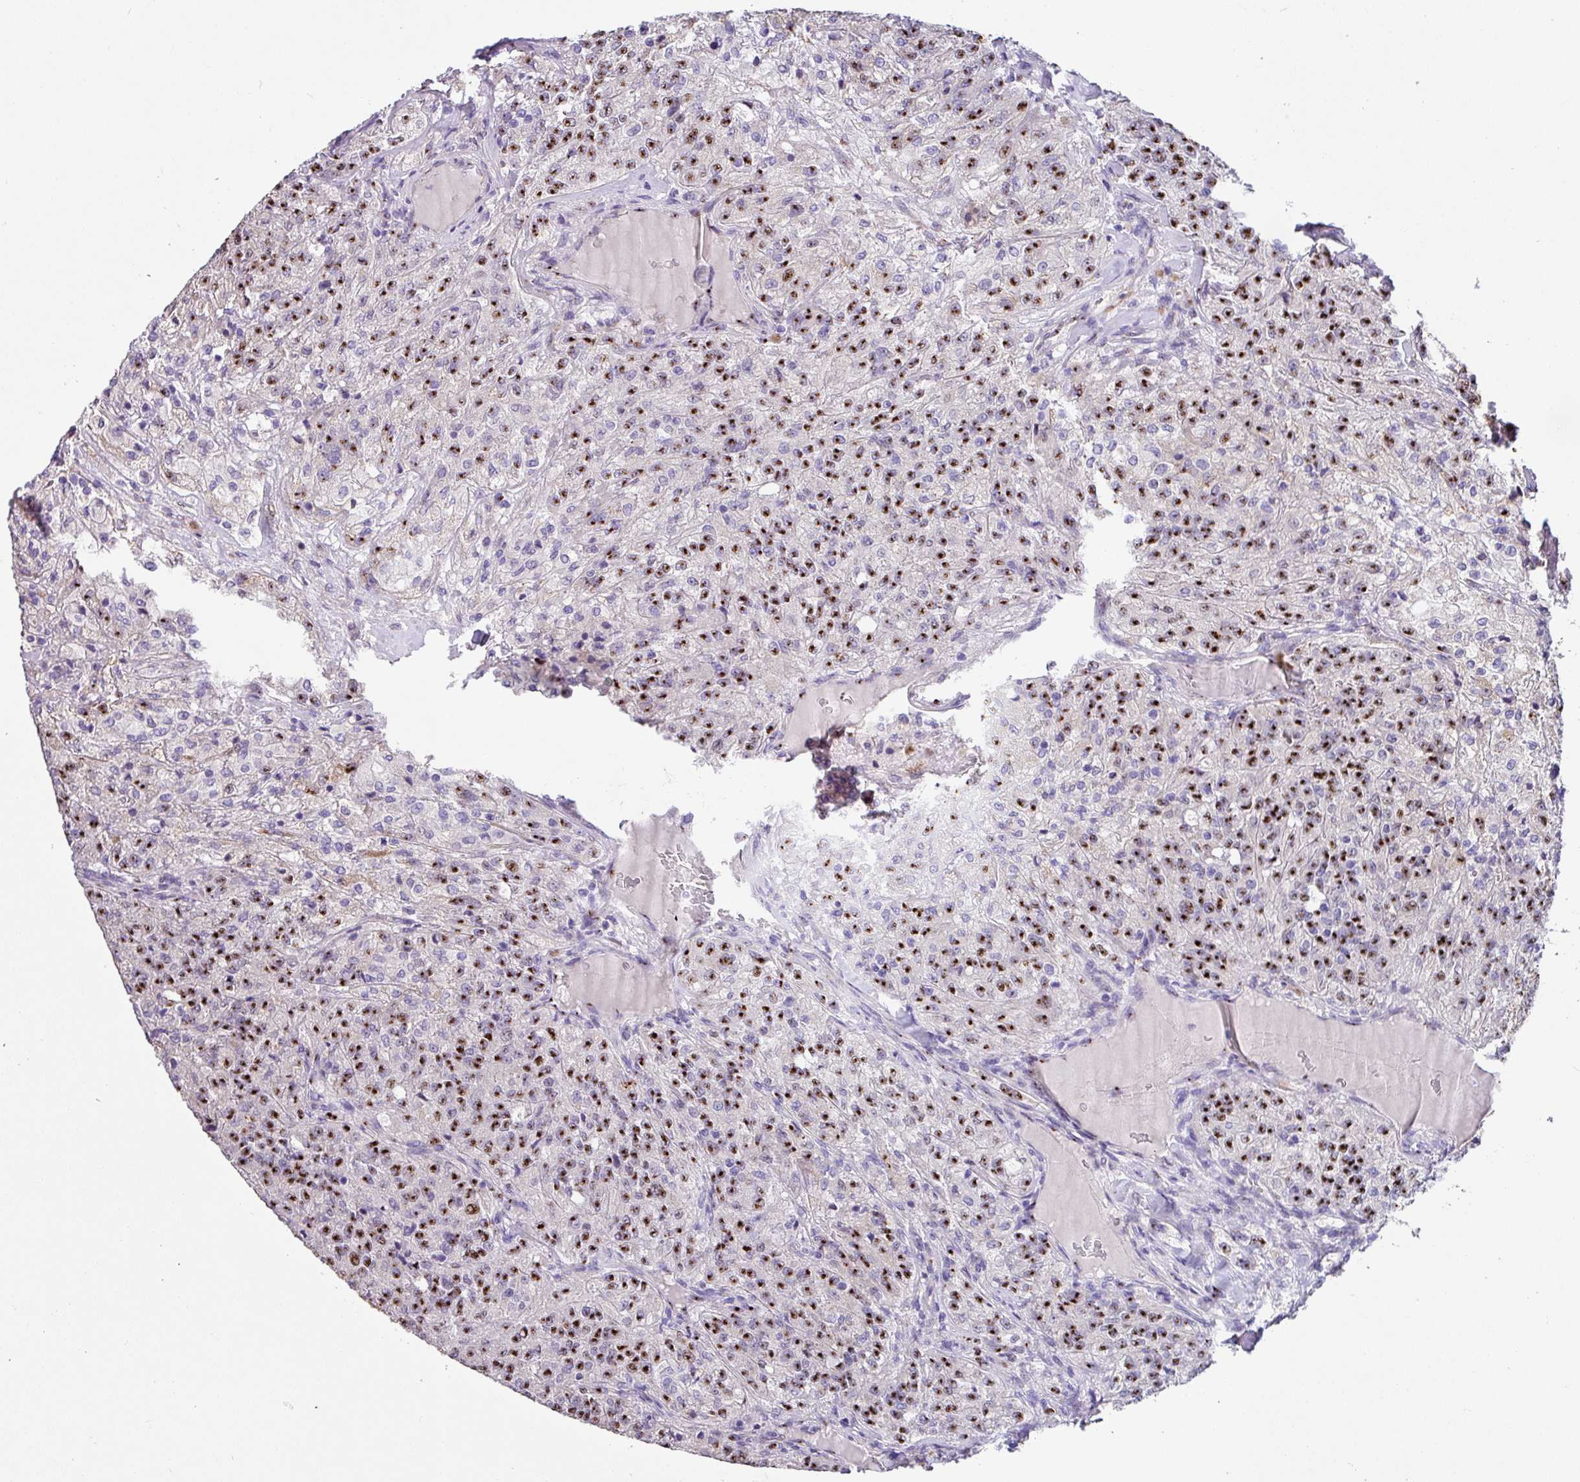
{"staining": {"intensity": "moderate", "quantity": ">75%", "location": "nuclear"}, "tissue": "renal cancer", "cell_type": "Tumor cells", "image_type": "cancer", "snomed": [{"axis": "morphology", "description": "Adenocarcinoma, NOS"}, {"axis": "topography", "description": "Kidney"}], "caption": "This is an image of immunohistochemistry staining of renal adenocarcinoma, which shows moderate positivity in the nuclear of tumor cells.", "gene": "ZG16", "patient": {"sex": "female", "age": 63}}